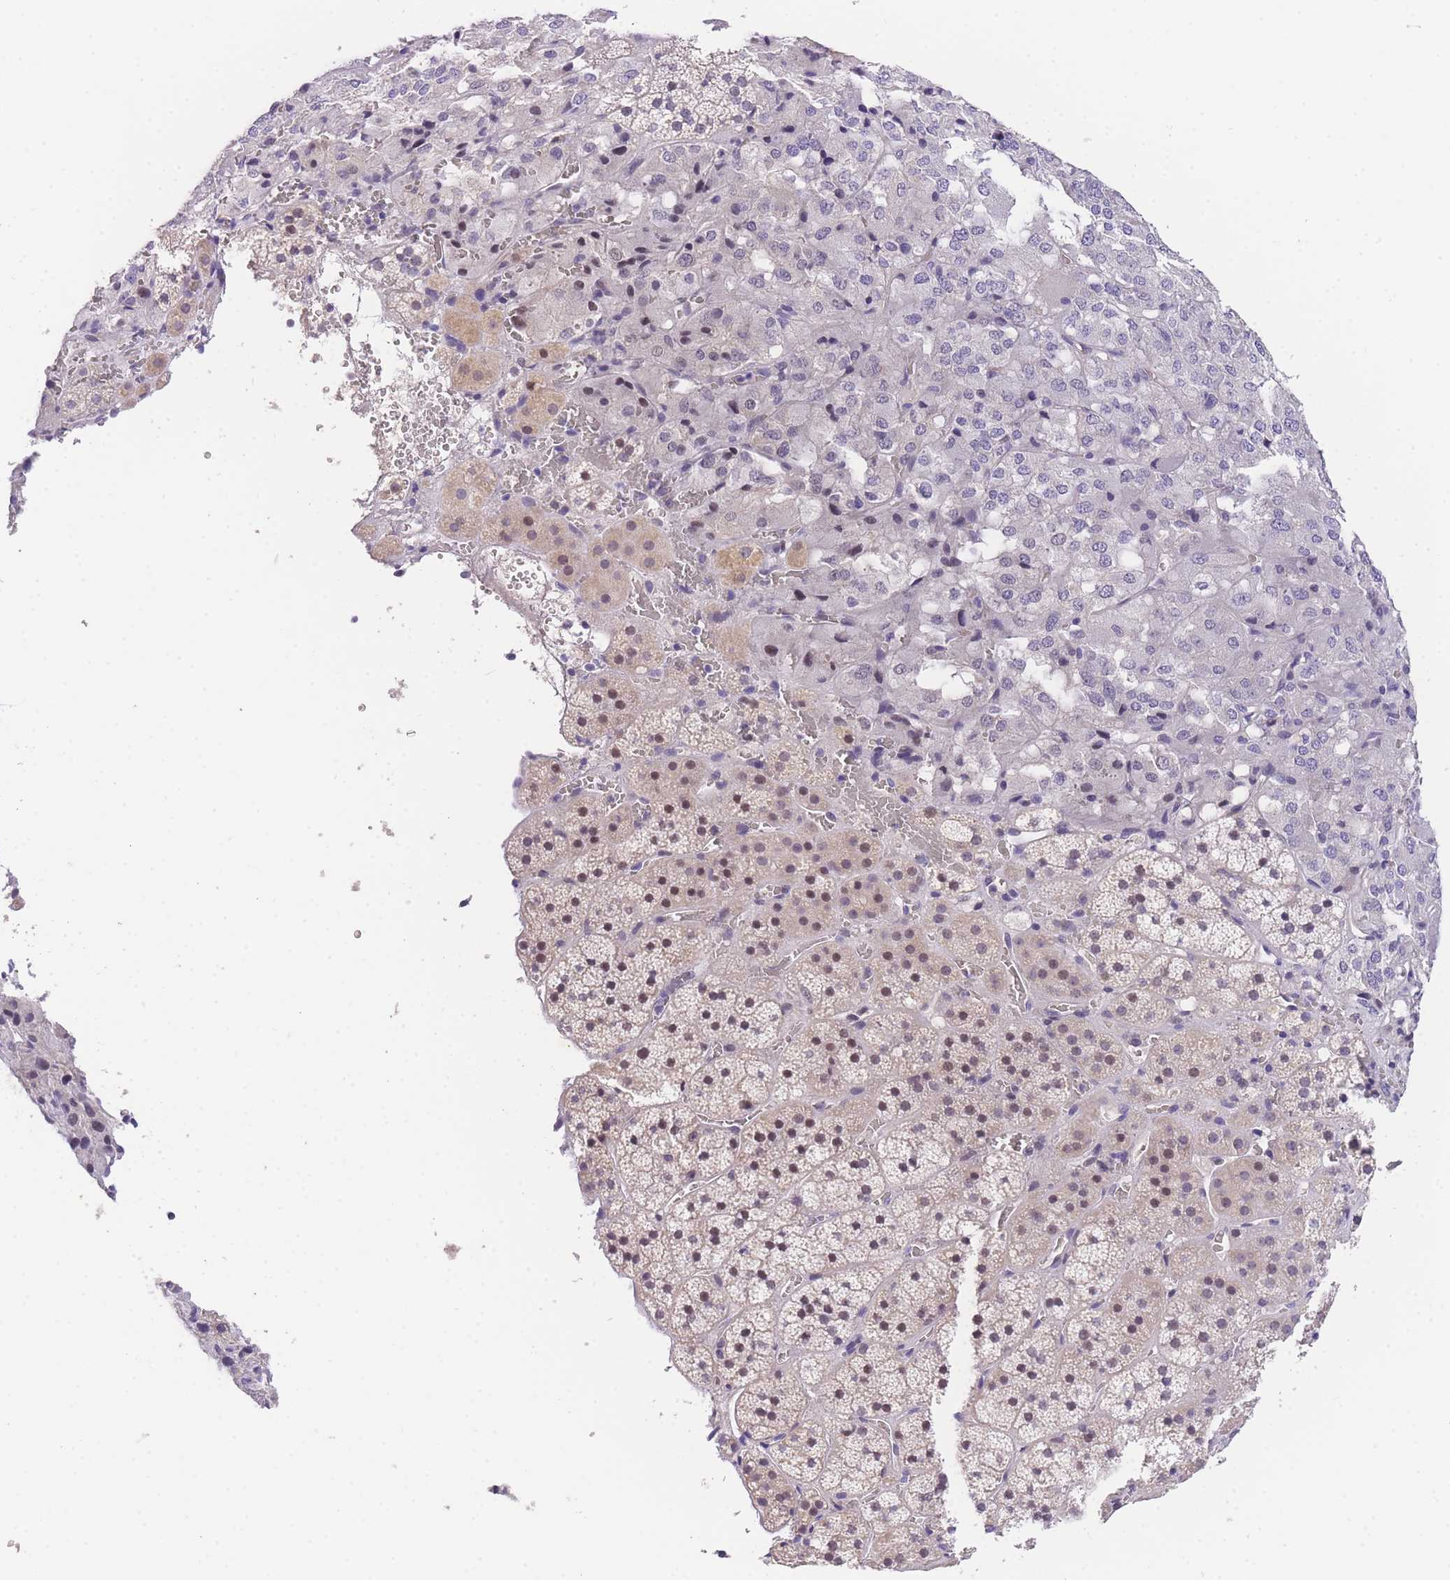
{"staining": {"intensity": "moderate", "quantity": "<25%", "location": "nuclear"}, "tissue": "adrenal gland", "cell_type": "Glandular cells", "image_type": "normal", "snomed": [{"axis": "morphology", "description": "Normal tissue, NOS"}, {"axis": "topography", "description": "Adrenal gland"}], "caption": "An immunohistochemistry (IHC) photomicrograph of benign tissue is shown. Protein staining in brown labels moderate nuclear positivity in adrenal gland within glandular cells. (DAB IHC, brown staining for protein, blue staining for nuclei).", "gene": "SLC35F2", "patient": {"sex": "female", "age": 44}}